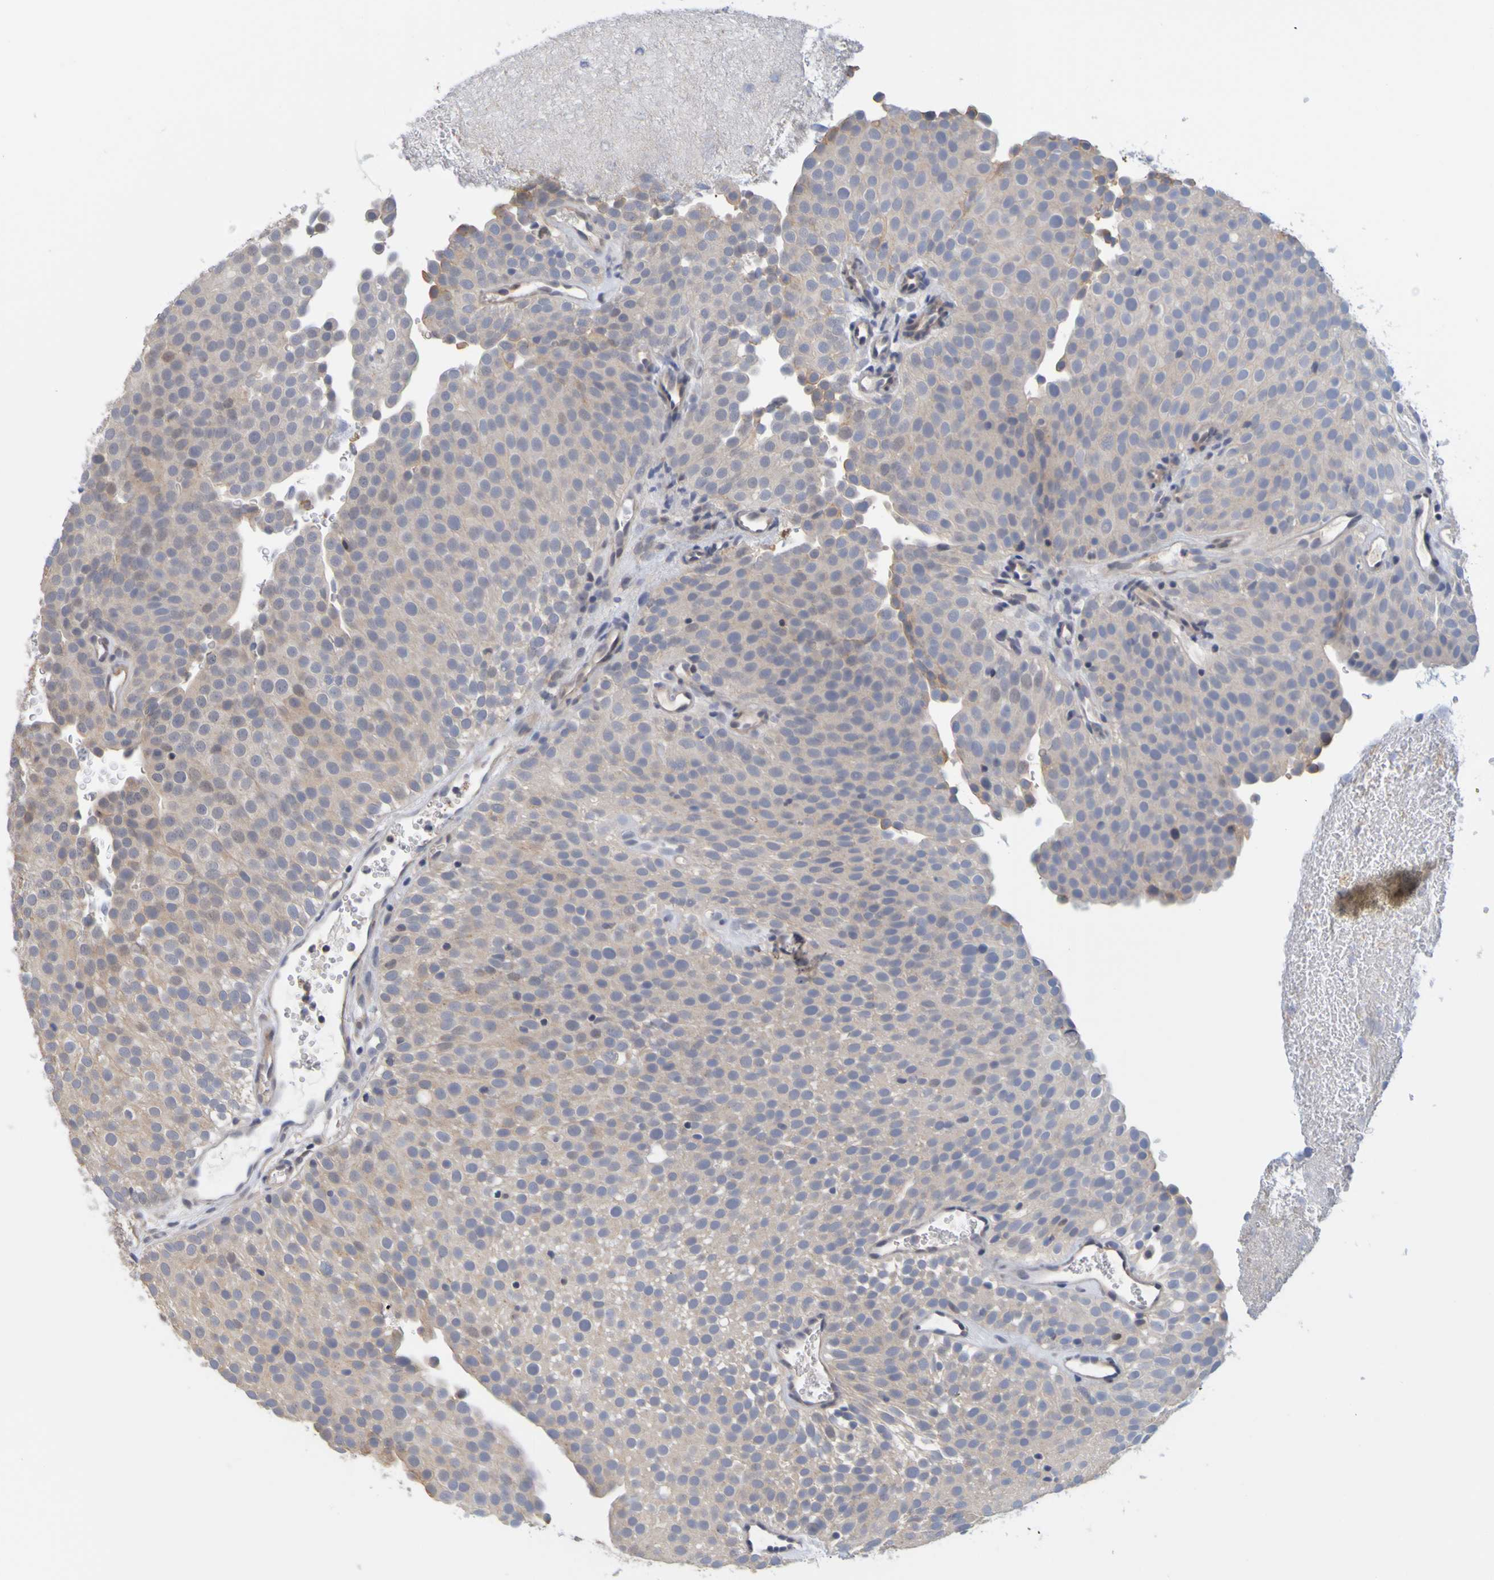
{"staining": {"intensity": "weak", "quantity": "<25%", "location": "cytoplasmic/membranous"}, "tissue": "urothelial cancer", "cell_type": "Tumor cells", "image_type": "cancer", "snomed": [{"axis": "morphology", "description": "Urothelial carcinoma, Low grade"}, {"axis": "topography", "description": "Urinary bladder"}], "caption": "The IHC image has no significant expression in tumor cells of urothelial carcinoma (low-grade) tissue. The staining is performed using DAB brown chromogen with nuclei counter-stained in using hematoxylin.", "gene": "ENDOU", "patient": {"sex": "male", "age": 78}}